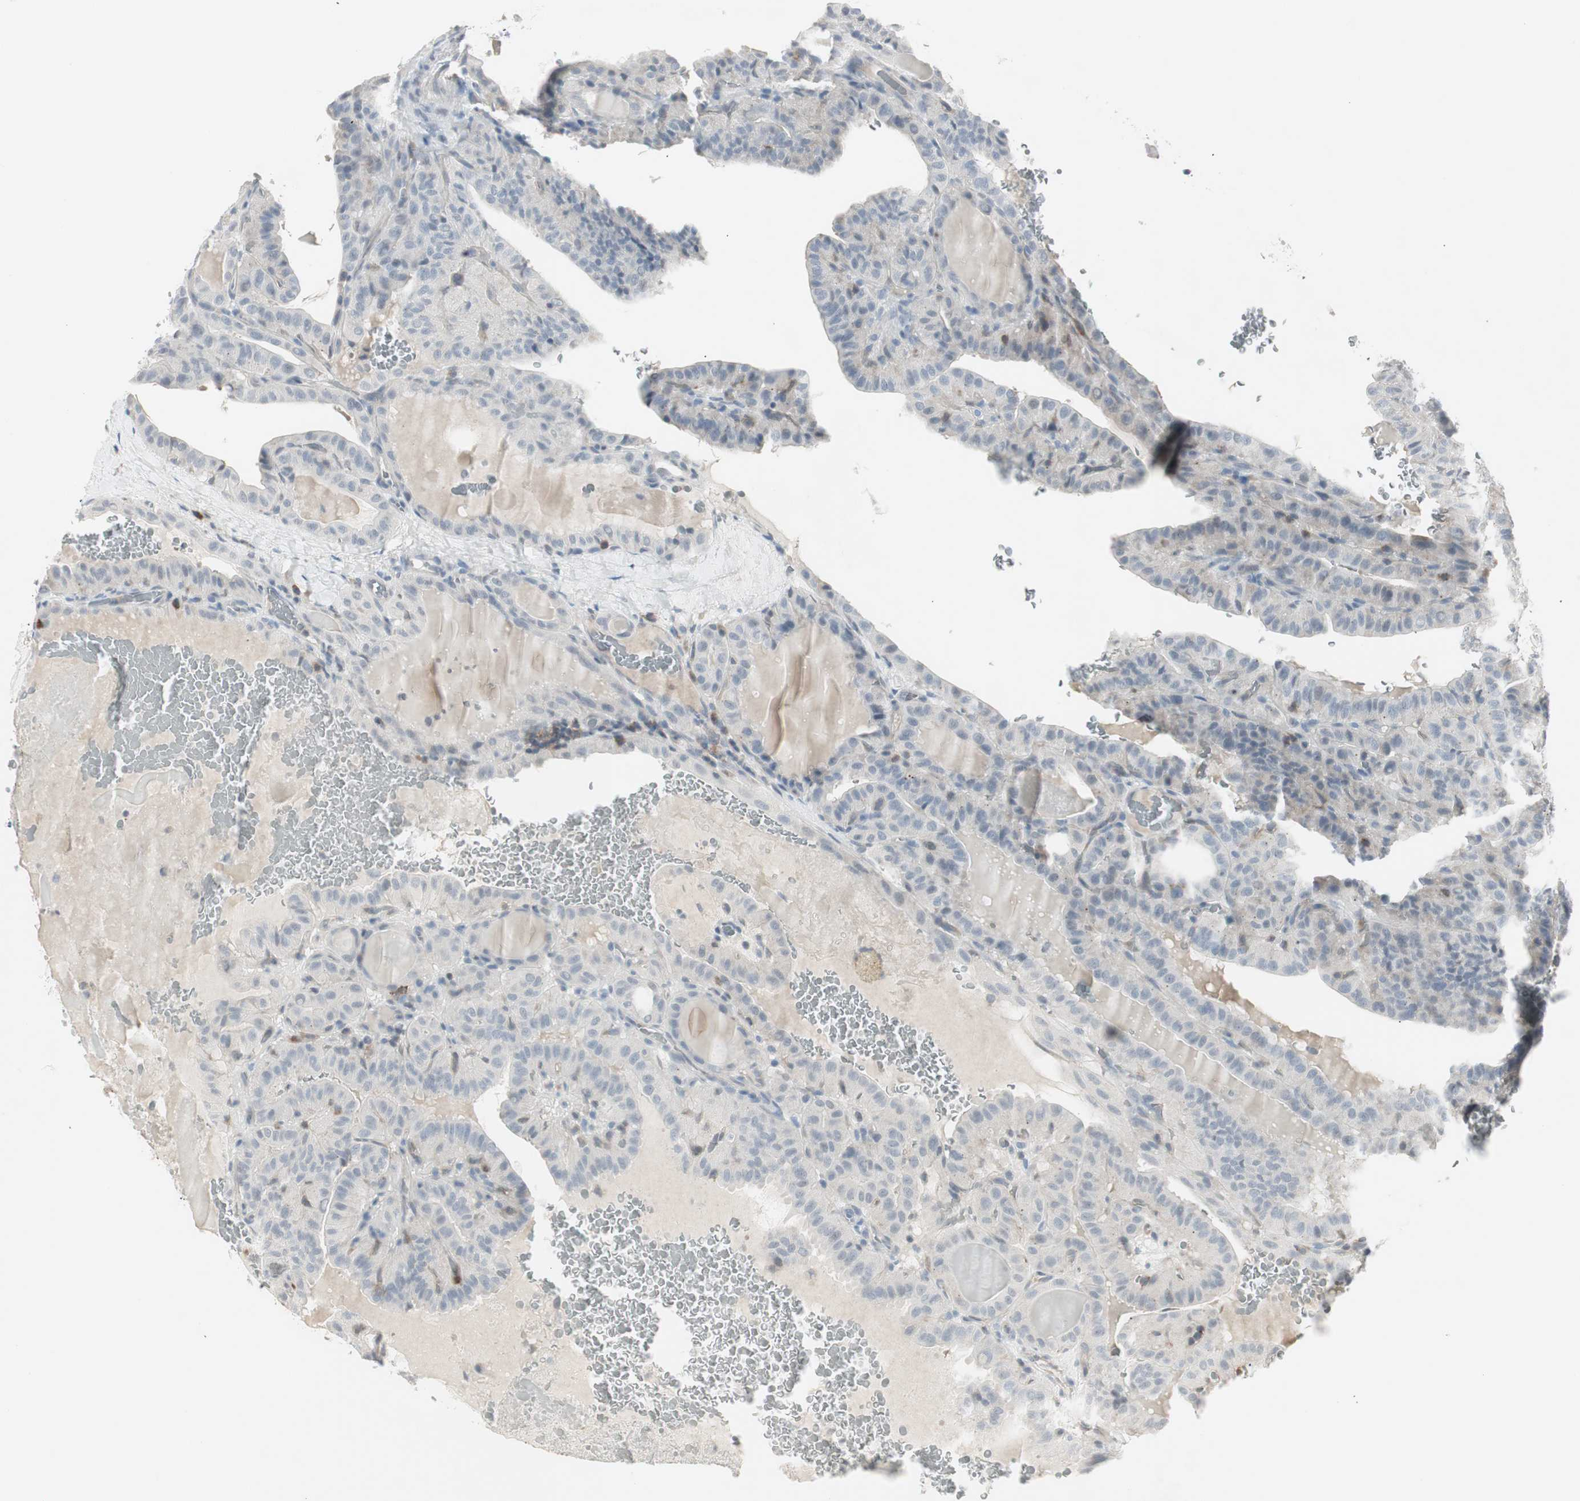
{"staining": {"intensity": "negative", "quantity": "none", "location": "none"}, "tissue": "thyroid cancer", "cell_type": "Tumor cells", "image_type": "cancer", "snomed": [{"axis": "morphology", "description": "Papillary adenocarcinoma, NOS"}, {"axis": "topography", "description": "Thyroid gland"}], "caption": "Papillary adenocarcinoma (thyroid) stained for a protein using immunohistochemistry (IHC) displays no expression tumor cells.", "gene": "MAP4K4", "patient": {"sex": "male", "age": 77}}